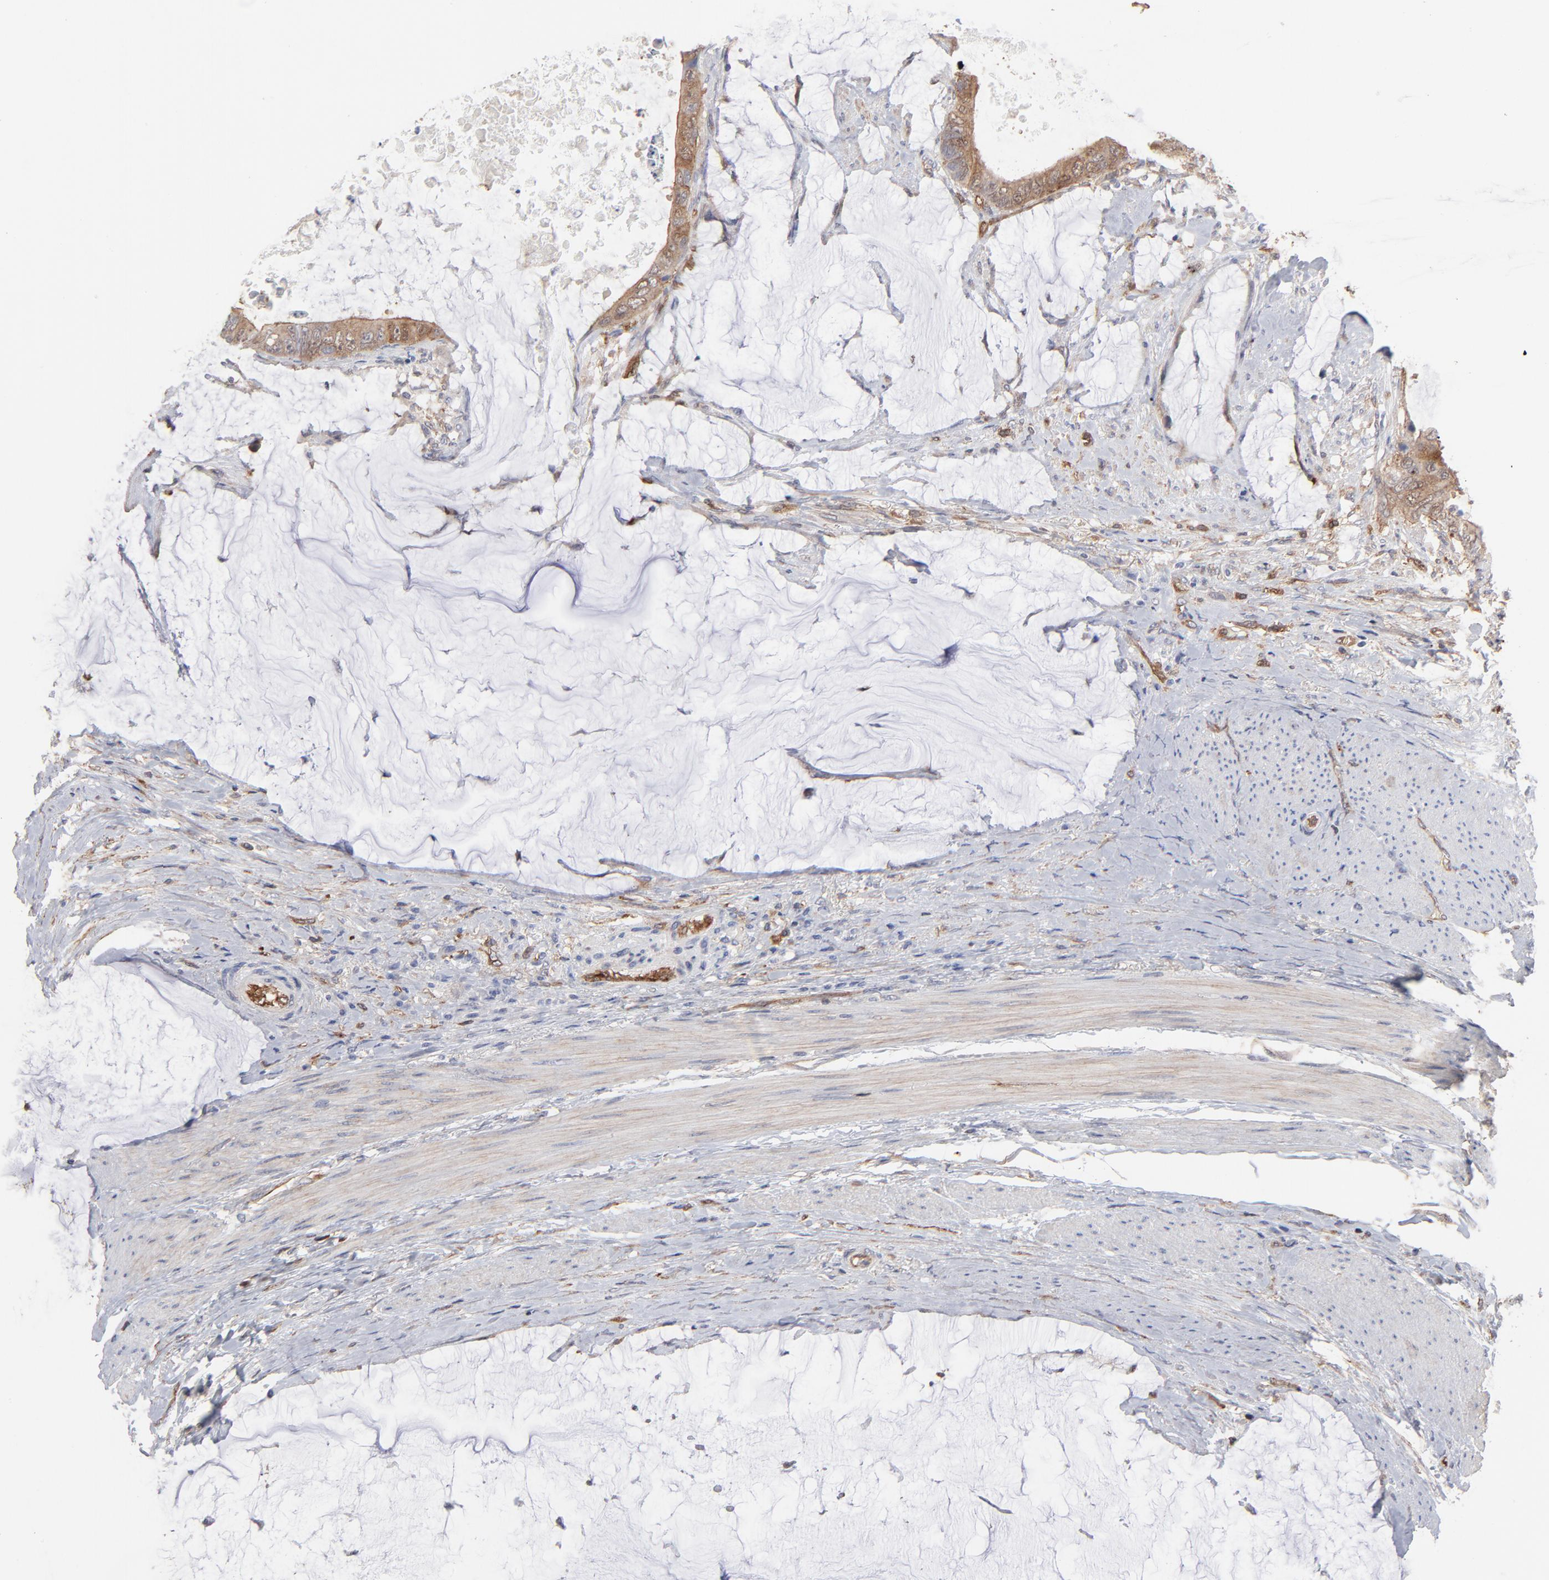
{"staining": {"intensity": "moderate", "quantity": ">75%", "location": "cytoplasmic/membranous"}, "tissue": "colorectal cancer", "cell_type": "Tumor cells", "image_type": "cancer", "snomed": [{"axis": "morphology", "description": "Normal tissue, NOS"}, {"axis": "morphology", "description": "Adenocarcinoma, NOS"}, {"axis": "topography", "description": "Rectum"}, {"axis": "topography", "description": "Peripheral nerve tissue"}], "caption": "There is medium levels of moderate cytoplasmic/membranous staining in tumor cells of colorectal cancer (adenocarcinoma), as demonstrated by immunohistochemical staining (brown color).", "gene": "PXN", "patient": {"sex": "female", "age": 77}}